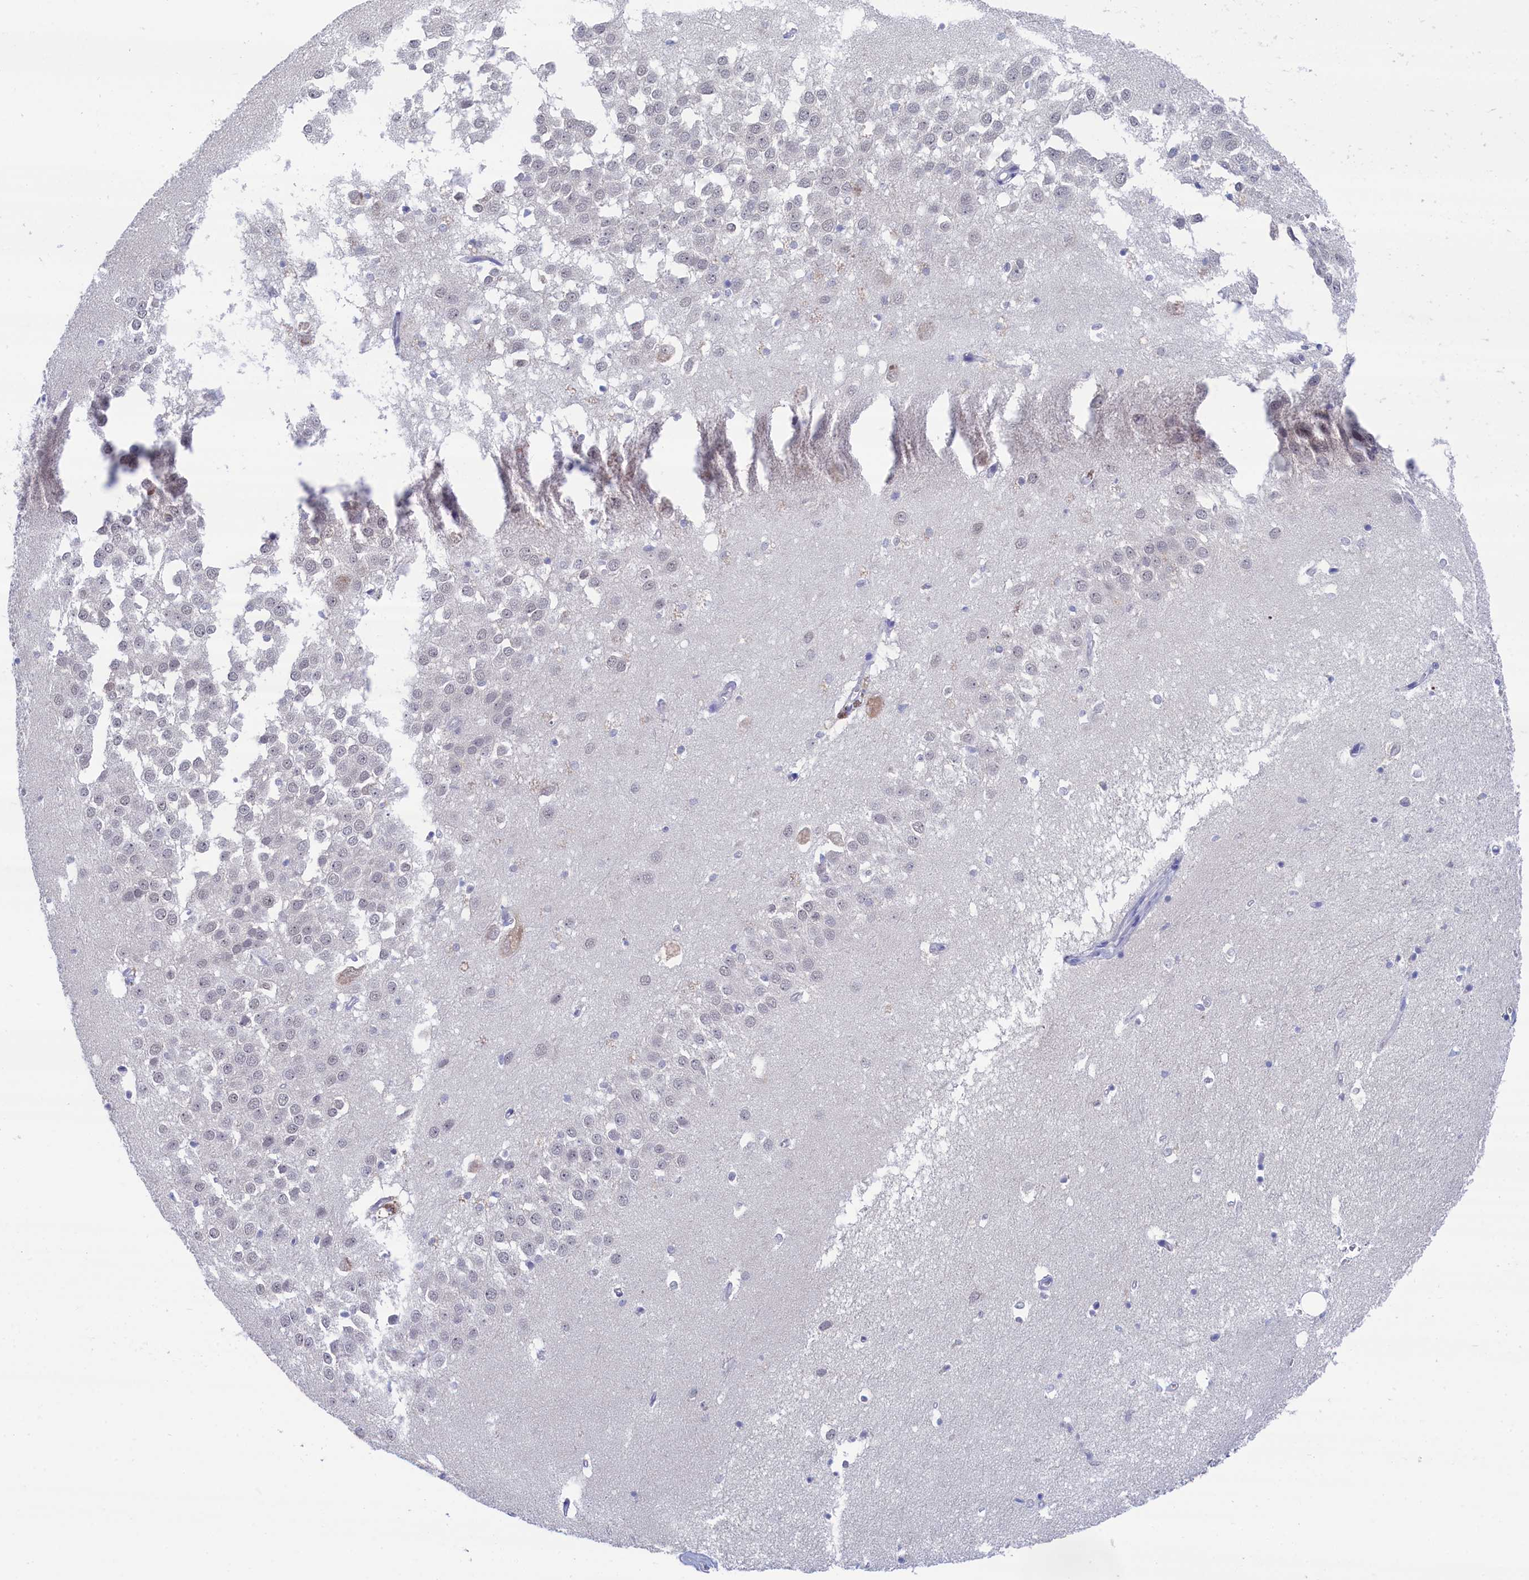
{"staining": {"intensity": "negative", "quantity": "none", "location": "none"}, "tissue": "hippocampus", "cell_type": "Glial cells", "image_type": "normal", "snomed": [{"axis": "morphology", "description": "Normal tissue, NOS"}, {"axis": "topography", "description": "Hippocampus"}], "caption": "Micrograph shows no protein expression in glial cells of normal hippocampus.", "gene": "PGP", "patient": {"sex": "female", "age": 64}}